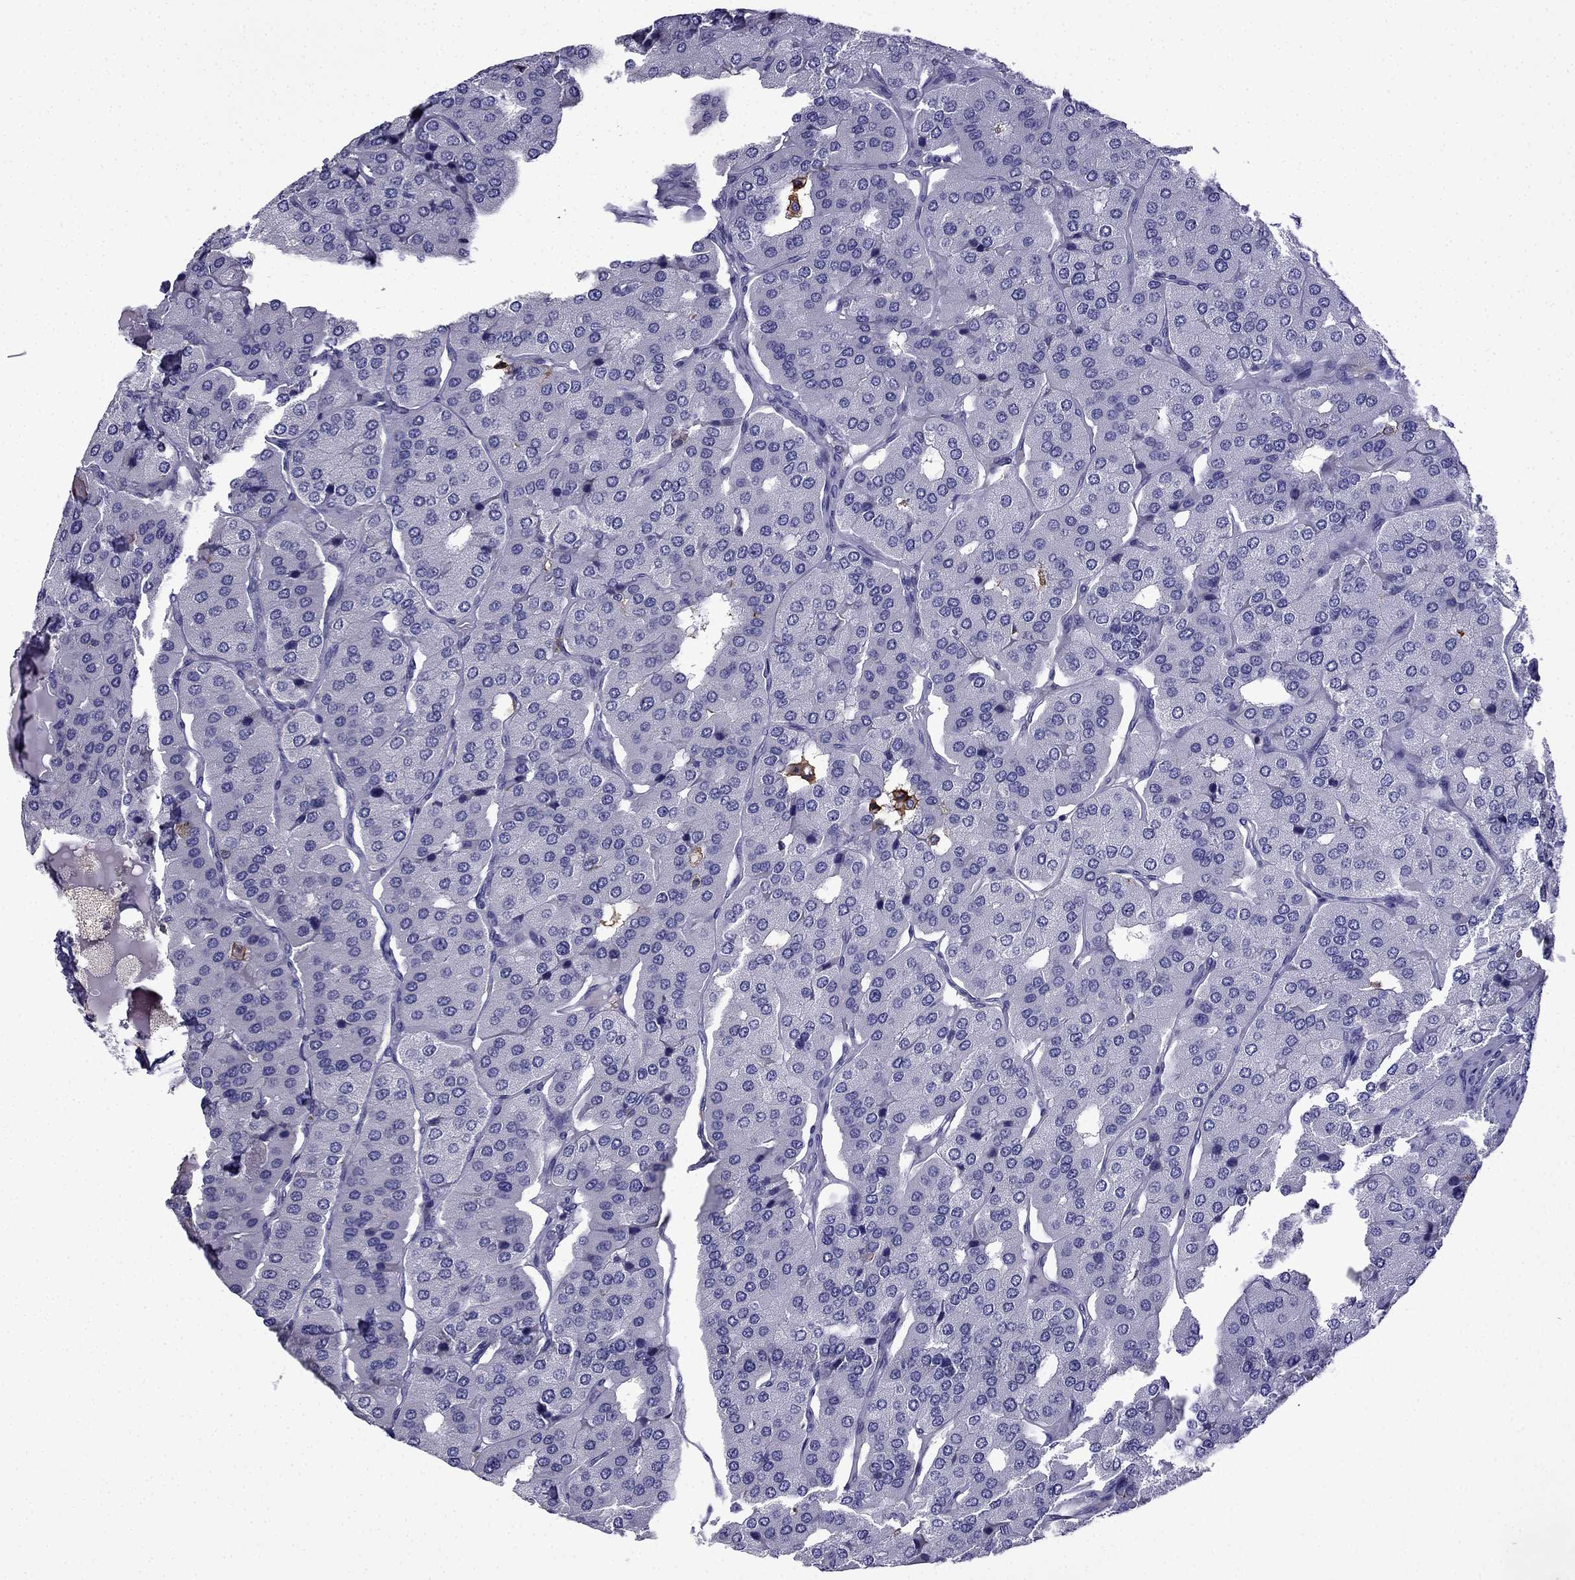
{"staining": {"intensity": "negative", "quantity": "none", "location": "none"}, "tissue": "parathyroid gland", "cell_type": "Glandular cells", "image_type": "normal", "snomed": [{"axis": "morphology", "description": "Normal tissue, NOS"}, {"axis": "morphology", "description": "Adenoma, NOS"}, {"axis": "topography", "description": "Parathyroid gland"}], "caption": "A high-resolution histopathology image shows IHC staining of normal parathyroid gland, which demonstrates no significant staining in glandular cells.", "gene": "TSSK4", "patient": {"sex": "female", "age": 86}}